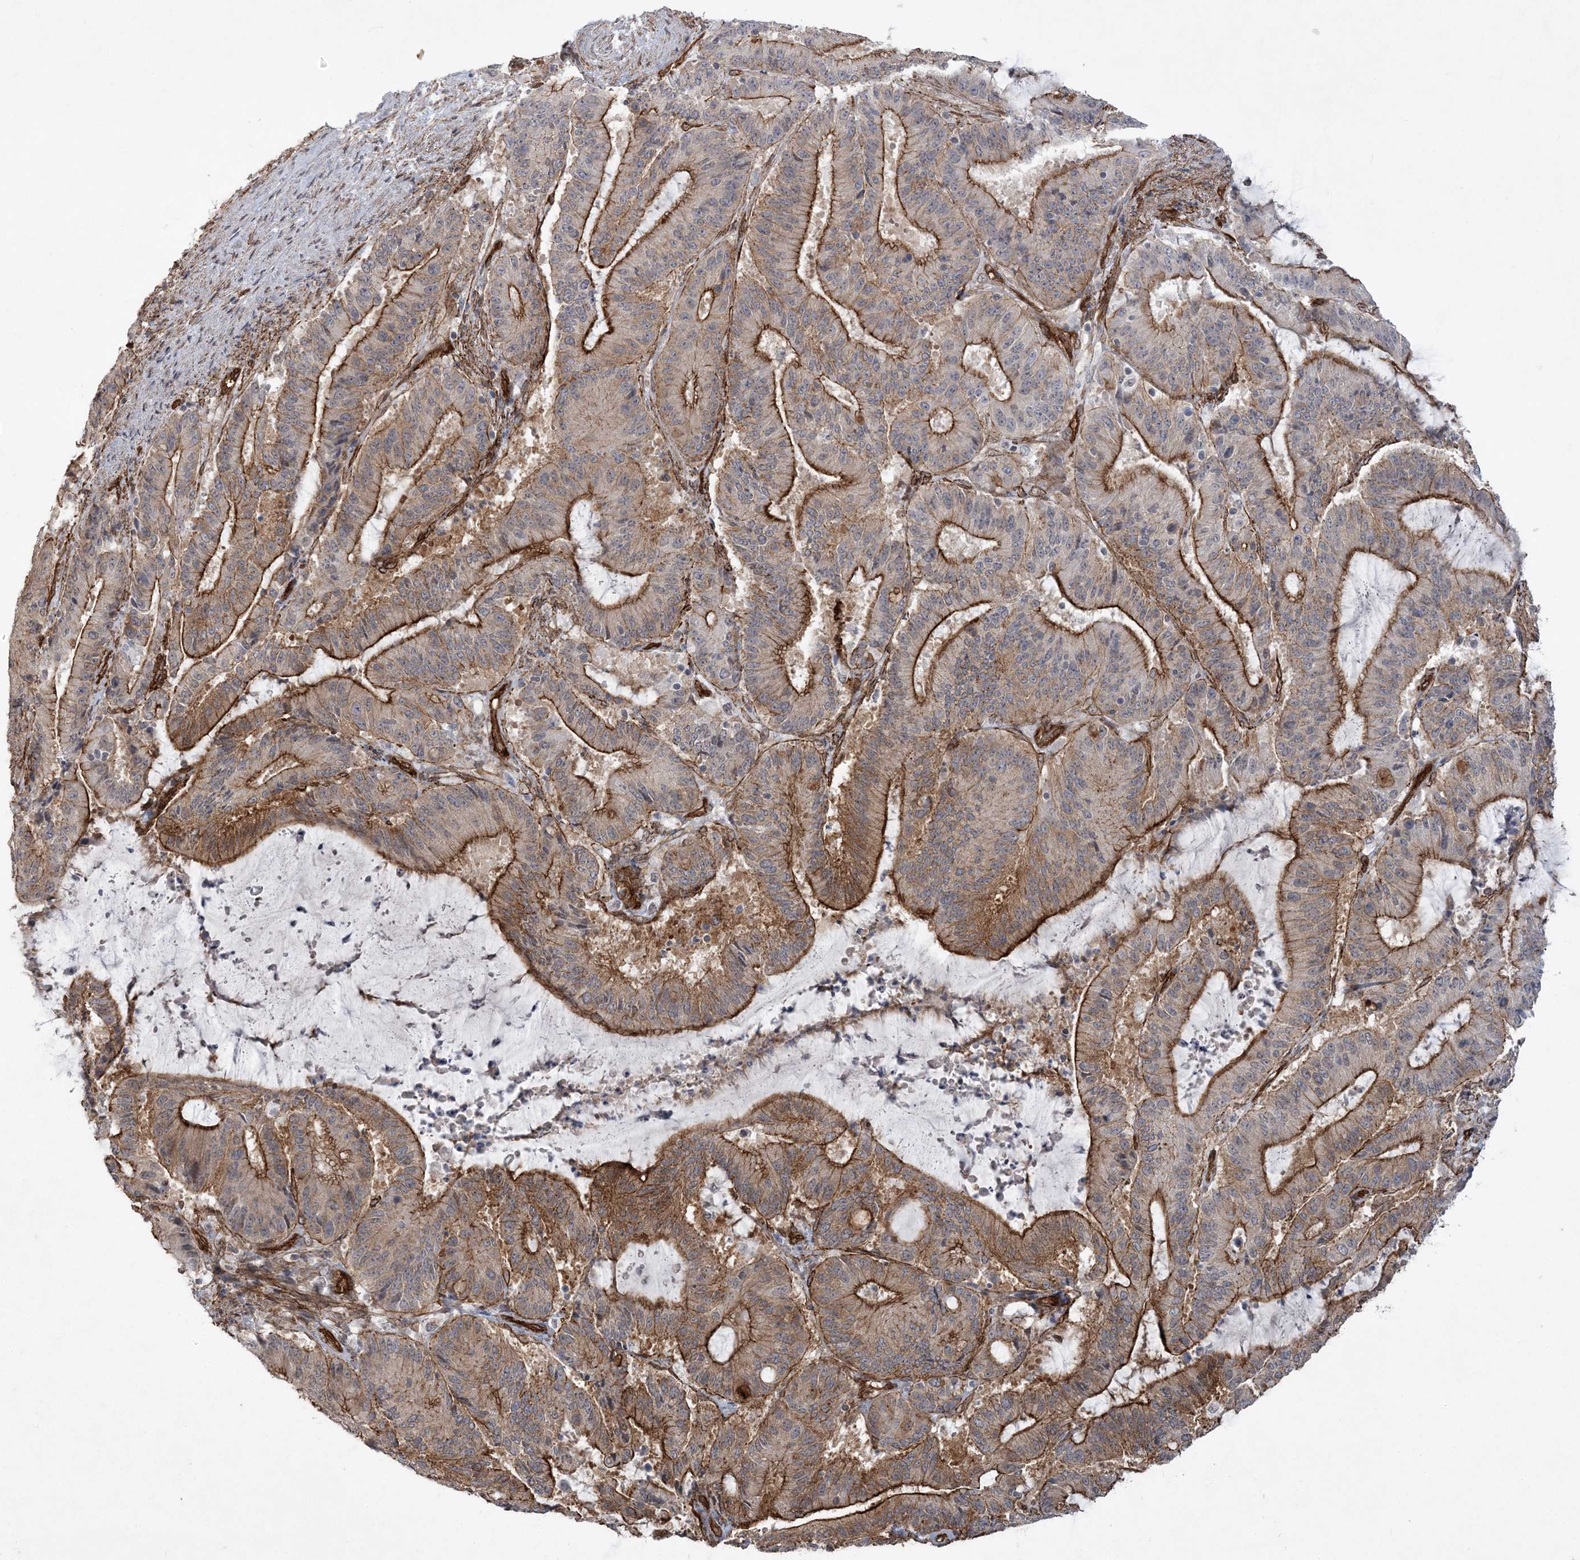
{"staining": {"intensity": "strong", "quantity": "25%-75%", "location": "cytoplasmic/membranous"}, "tissue": "liver cancer", "cell_type": "Tumor cells", "image_type": "cancer", "snomed": [{"axis": "morphology", "description": "Normal tissue, NOS"}, {"axis": "morphology", "description": "Cholangiocarcinoma"}, {"axis": "topography", "description": "Liver"}, {"axis": "topography", "description": "Peripheral nerve tissue"}], "caption": "Approximately 25%-75% of tumor cells in human cholangiocarcinoma (liver) exhibit strong cytoplasmic/membranous protein expression as visualized by brown immunohistochemical staining.", "gene": "RAI14", "patient": {"sex": "female", "age": 73}}